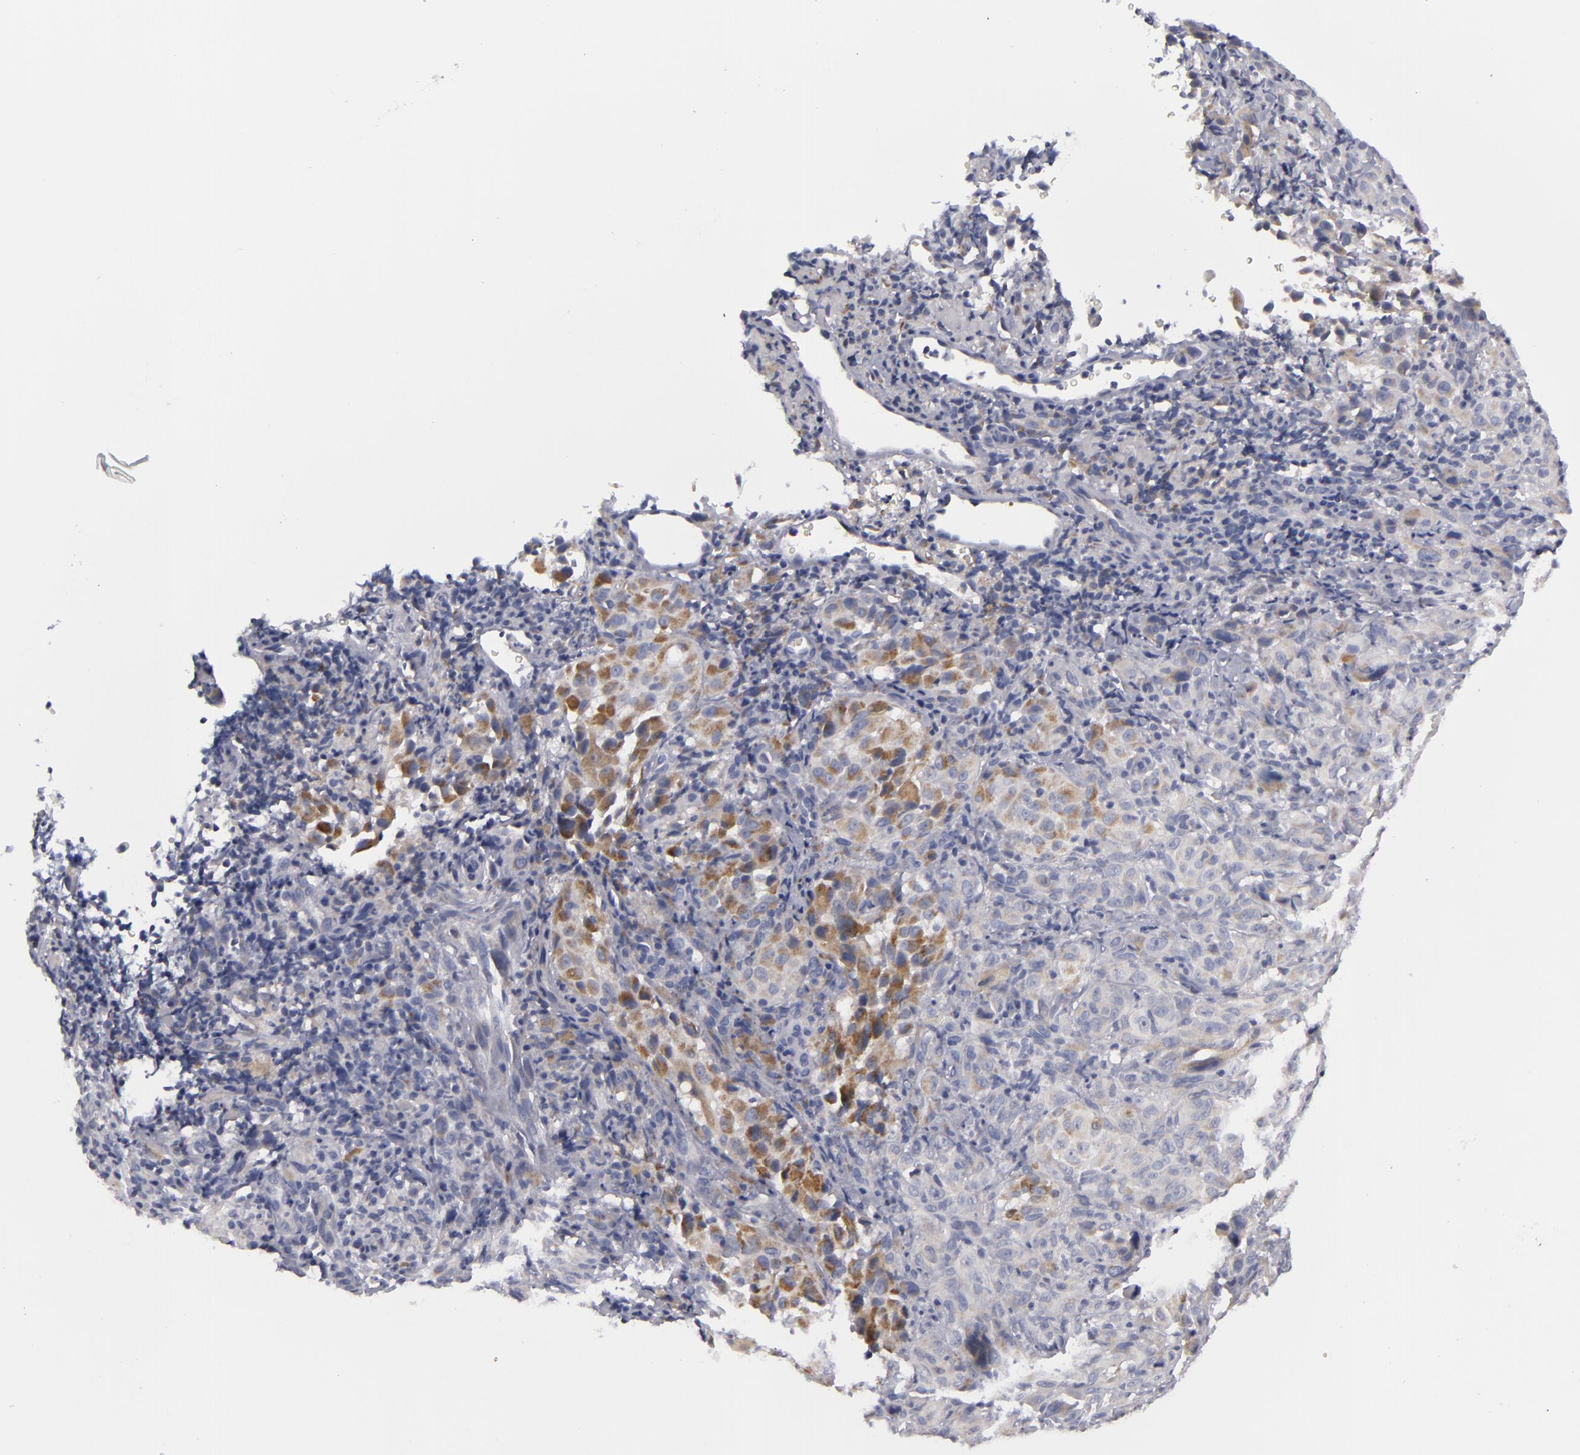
{"staining": {"intensity": "weak", "quantity": "25%-75%", "location": "cytoplasmic/membranous"}, "tissue": "melanoma", "cell_type": "Tumor cells", "image_type": "cancer", "snomed": [{"axis": "morphology", "description": "Malignant melanoma, NOS"}, {"axis": "topography", "description": "Skin"}], "caption": "Malignant melanoma tissue reveals weak cytoplasmic/membranous staining in approximately 25%-75% of tumor cells", "gene": "ATP2B3", "patient": {"sex": "male", "age": 75}}